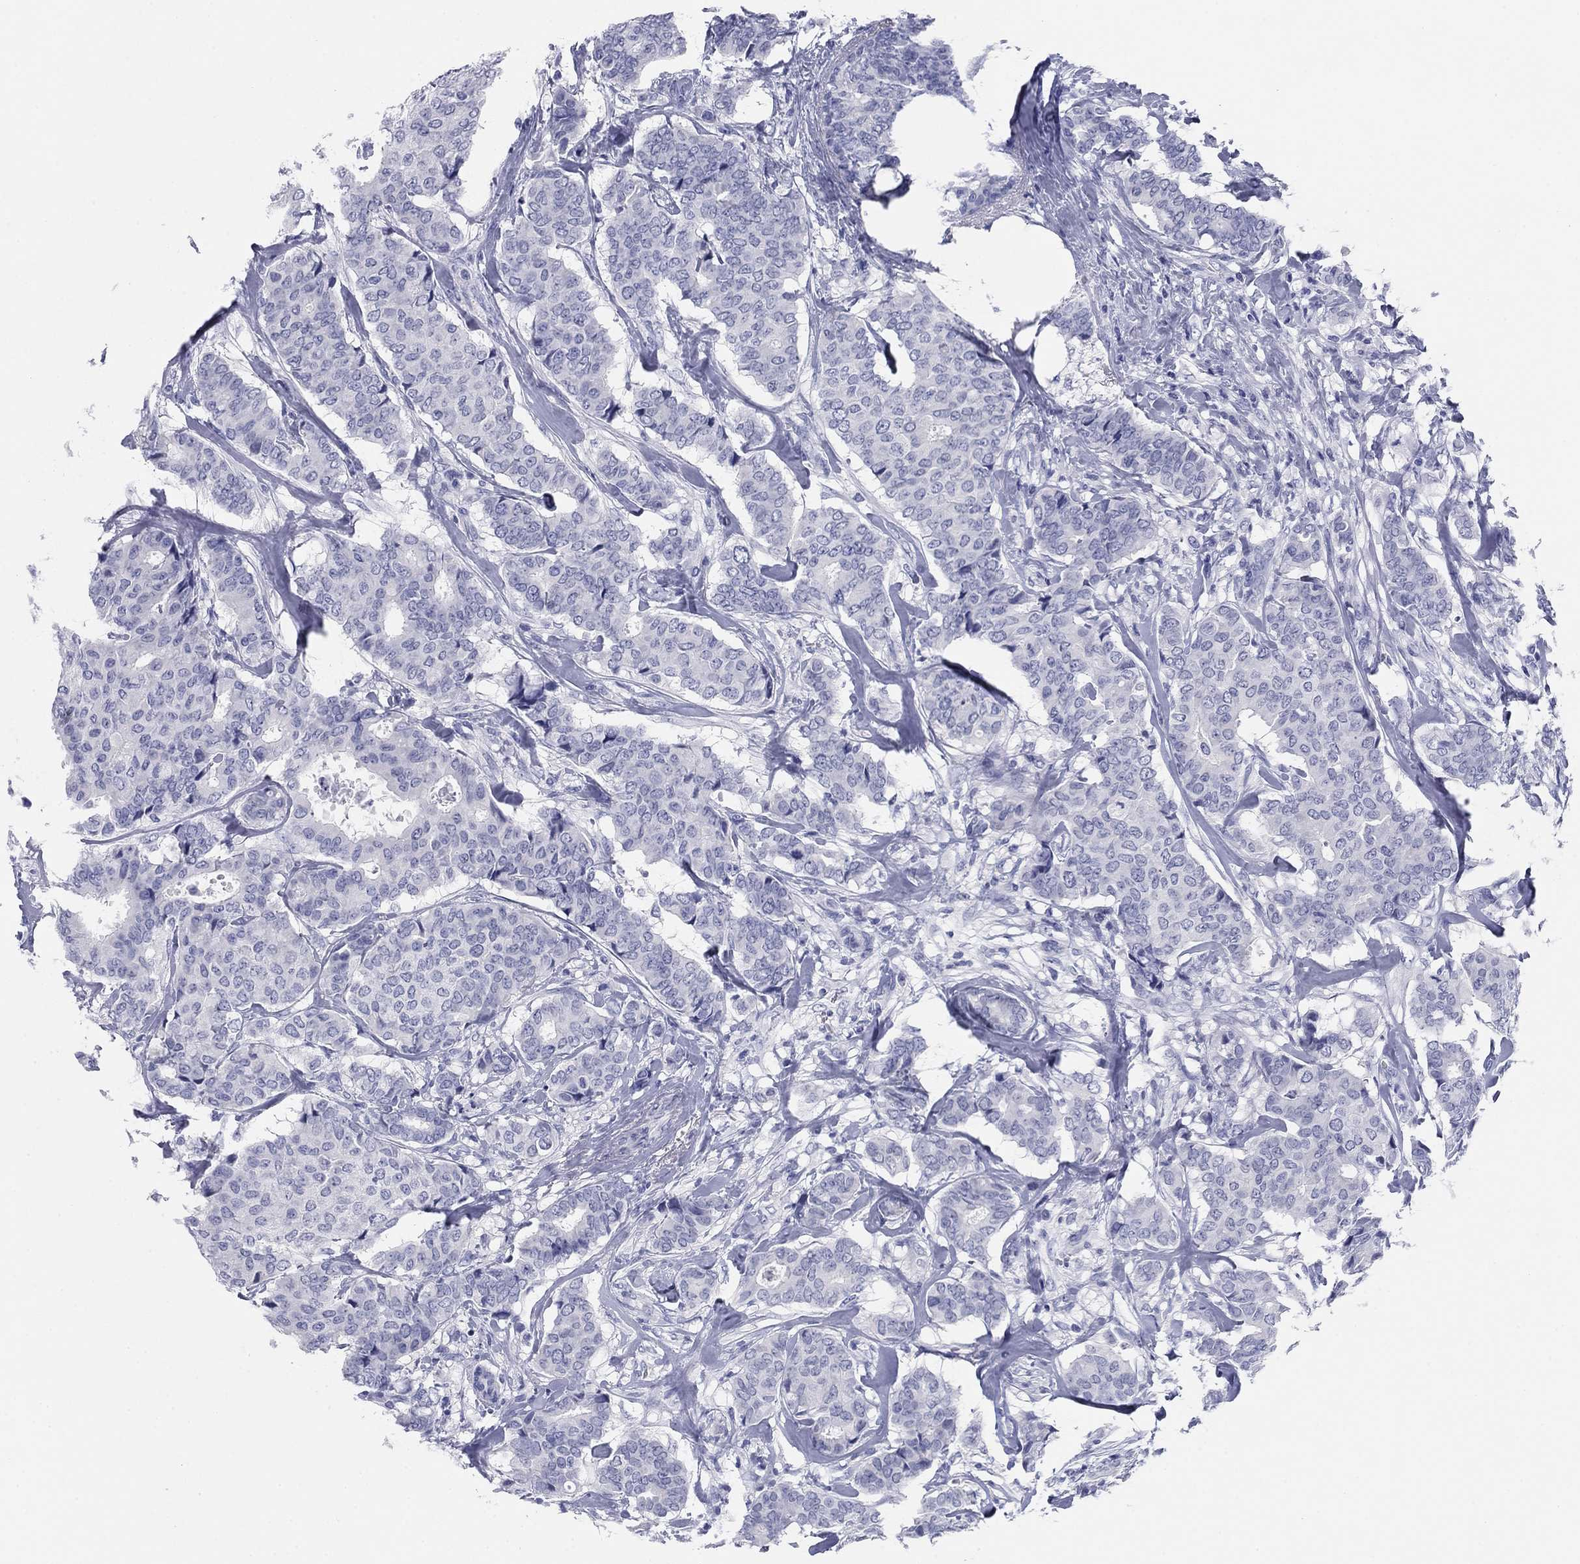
{"staining": {"intensity": "negative", "quantity": "none", "location": "none"}, "tissue": "breast cancer", "cell_type": "Tumor cells", "image_type": "cancer", "snomed": [{"axis": "morphology", "description": "Duct carcinoma"}, {"axis": "topography", "description": "Breast"}], "caption": "Immunohistochemistry image of human breast cancer stained for a protein (brown), which demonstrates no expression in tumor cells.", "gene": "KCNH1", "patient": {"sex": "female", "age": 75}}